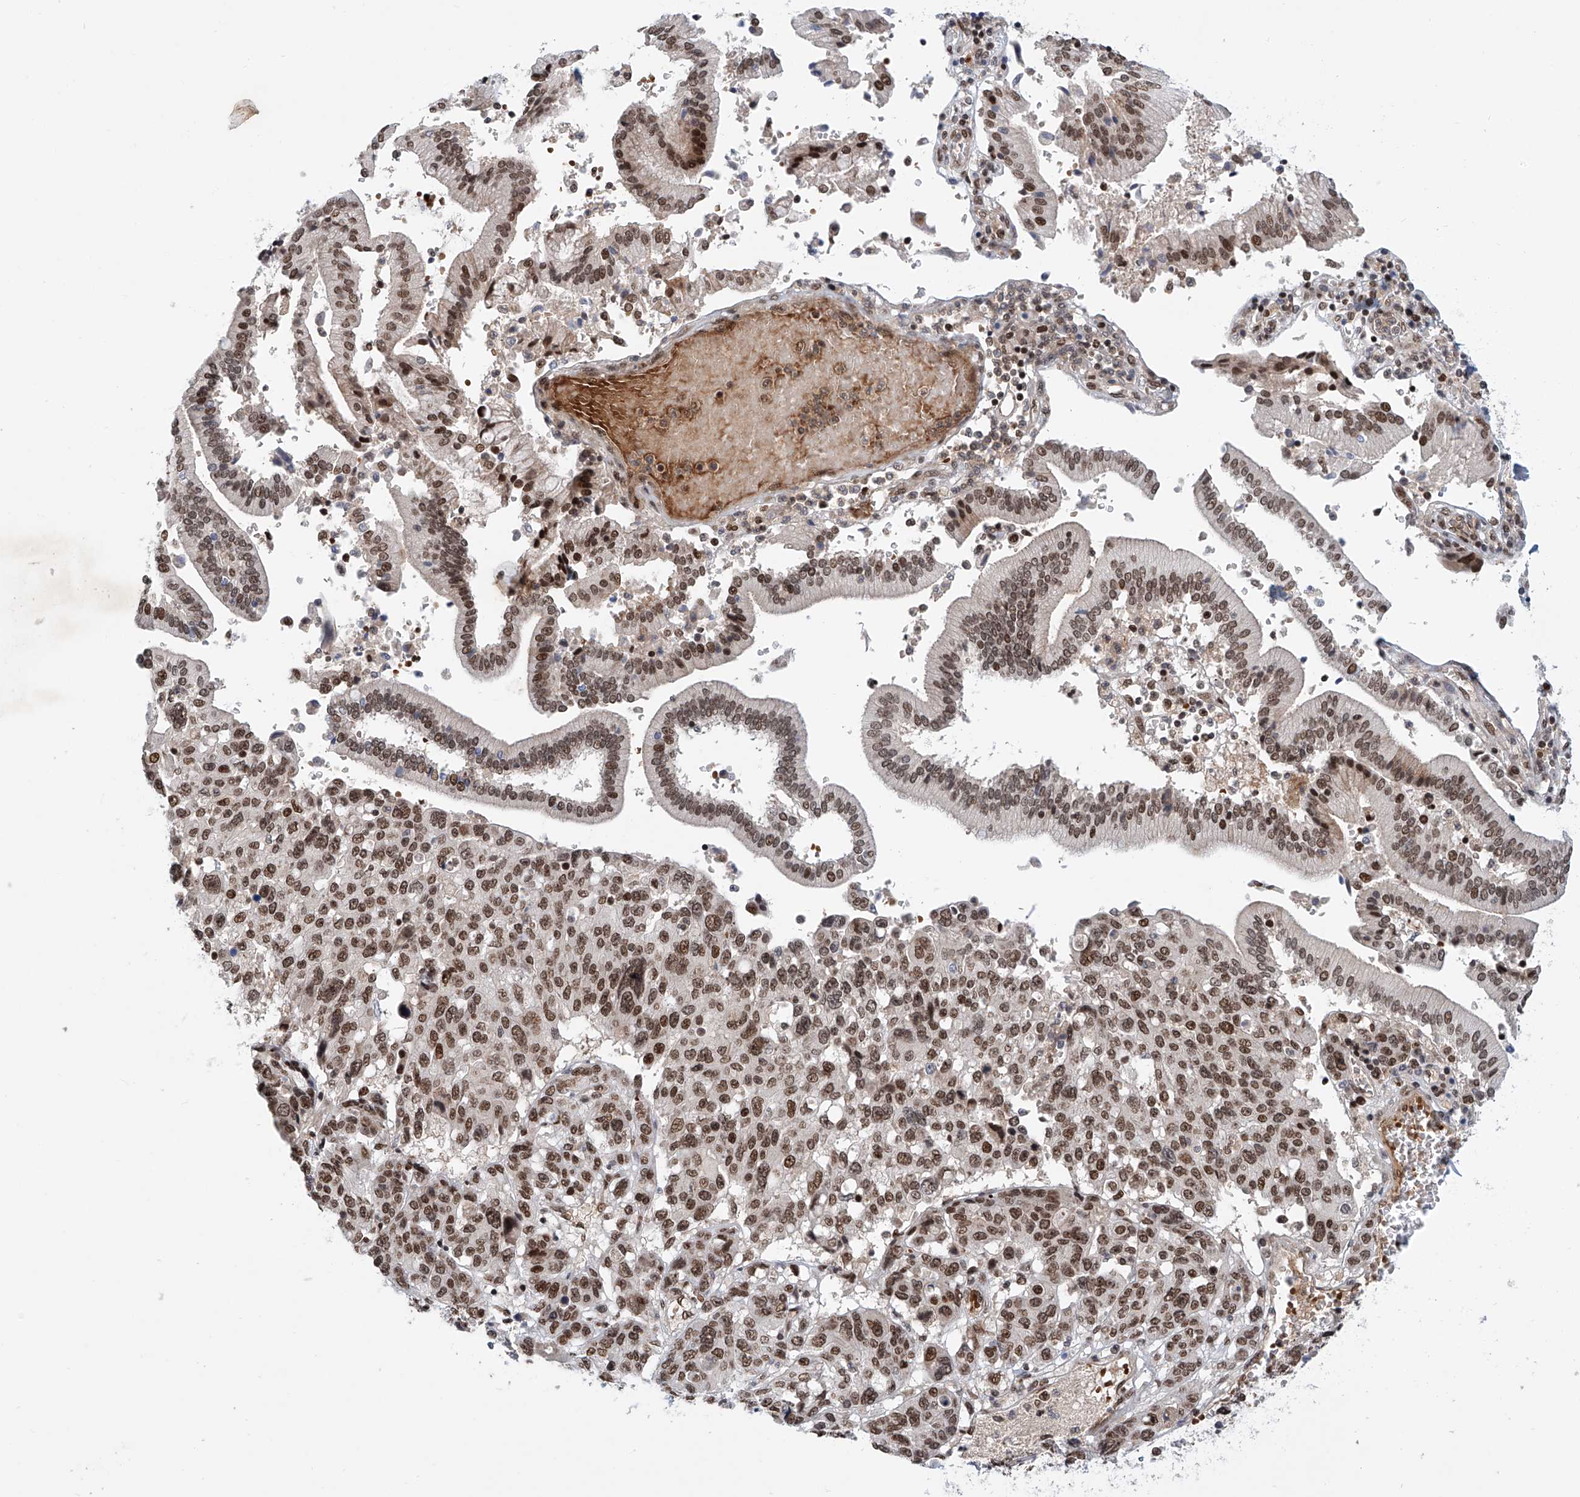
{"staining": {"intensity": "moderate", "quantity": ">75%", "location": "nuclear"}, "tissue": "pancreatic cancer", "cell_type": "Tumor cells", "image_type": "cancer", "snomed": [{"axis": "morphology", "description": "Adenocarcinoma, NOS"}, {"axis": "topography", "description": "Pancreas"}], "caption": "Immunohistochemical staining of human pancreatic cancer demonstrates moderate nuclear protein staining in approximately >75% of tumor cells. Ihc stains the protein of interest in brown and the nuclei are stained blue.", "gene": "ZNF470", "patient": {"sex": "male", "age": 46}}